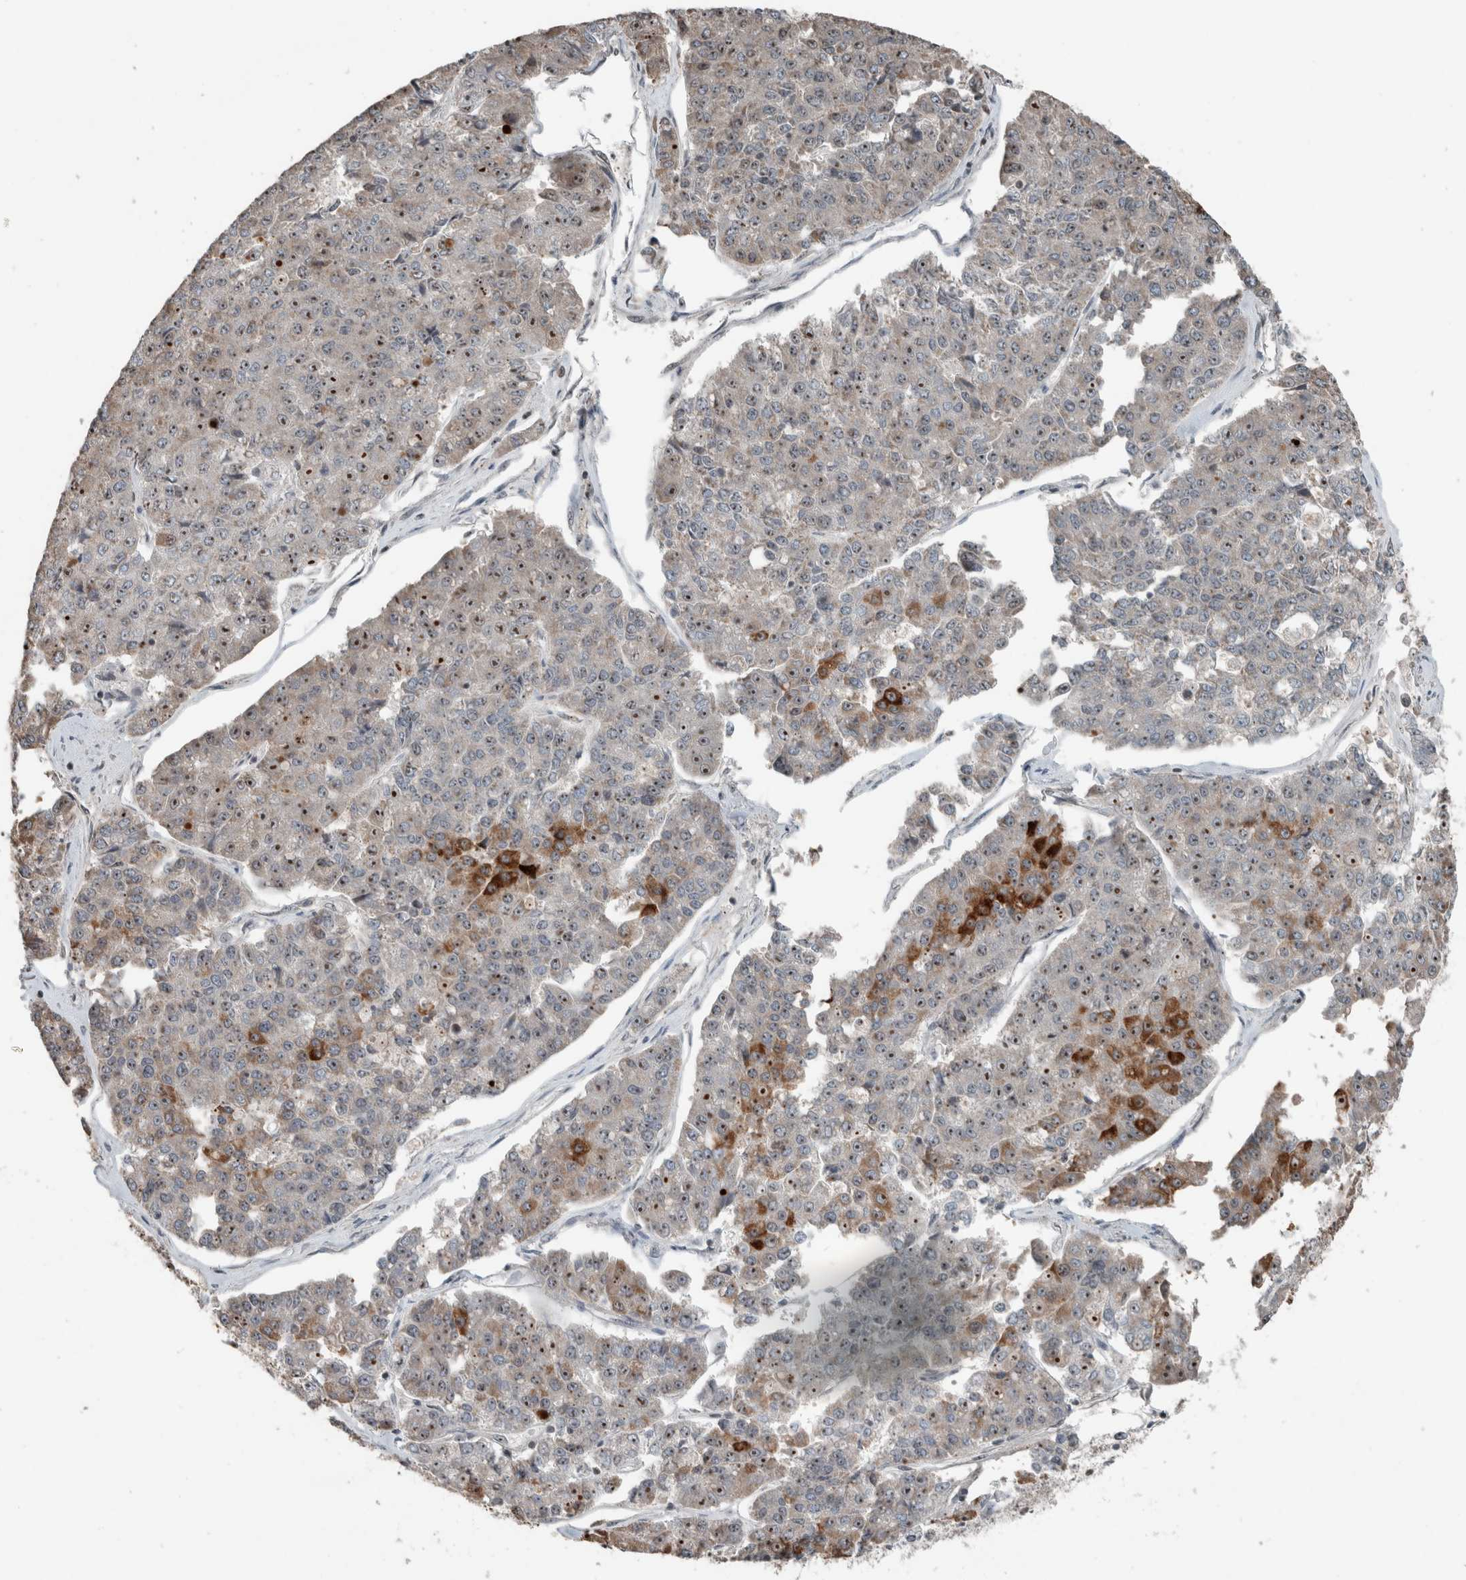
{"staining": {"intensity": "moderate", "quantity": "25%-75%", "location": "cytoplasmic/membranous,nuclear"}, "tissue": "pancreatic cancer", "cell_type": "Tumor cells", "image_type": "cancer", "snomed": [{"axis": "morphology", "description": "Adenocarcinoma, NOS"}, {"axis": "topography", "description": "Pancreas"}], "caption": "Immunohistochemistry histopathology image of pancreatic cancer stained for a protein (brown), which reveals medium levels of moderate cytoplasmic/membranous and nuclear staining in about 25%-75% of tumor cells.", "gene": "RPF1", "patient": {"sex": "male", "age": 50}}